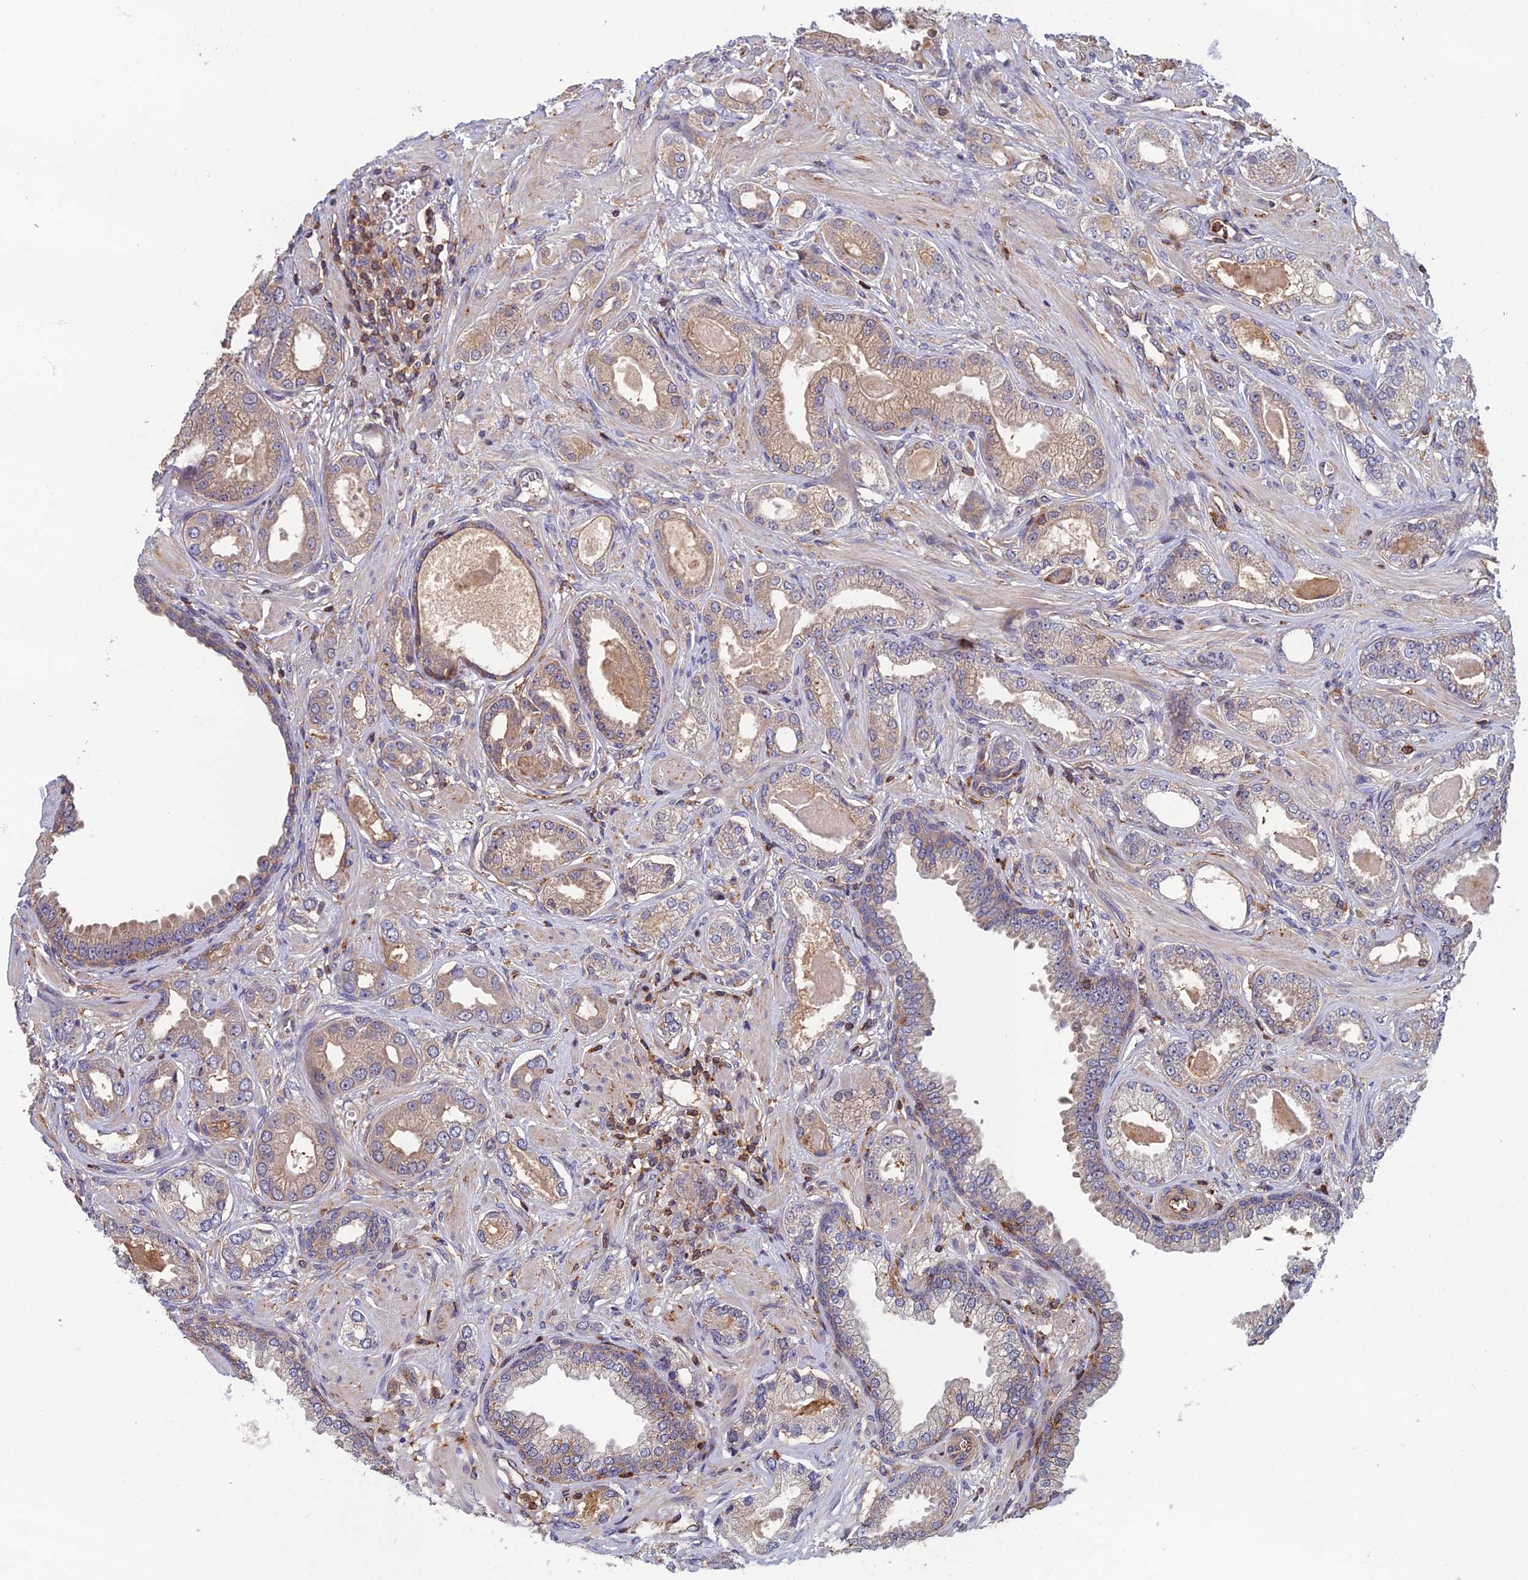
{"staining": {"intensity": "weak", "quantity": ">75%", "location": "cytoplasmic/membranous"}, "tissue": "prostate cancer", "cell_type": "Tumor cells", "image_type": "cancer", "snomed": [{"axis": "morphology", "description": "Adenocarcinoma, Low grade"}, {"axis": "topography", "description": "Prostate"}], "caption": "A brown stain highlights weak cytoplasmic/membranous expression of a protein in human prostate adenocarcinoma (low-grade) tumor cells. (IHC, brightfield microscopy, high magnification).", "gene": "C15orf62", "patient": {"sex": "male", "age": 64}}